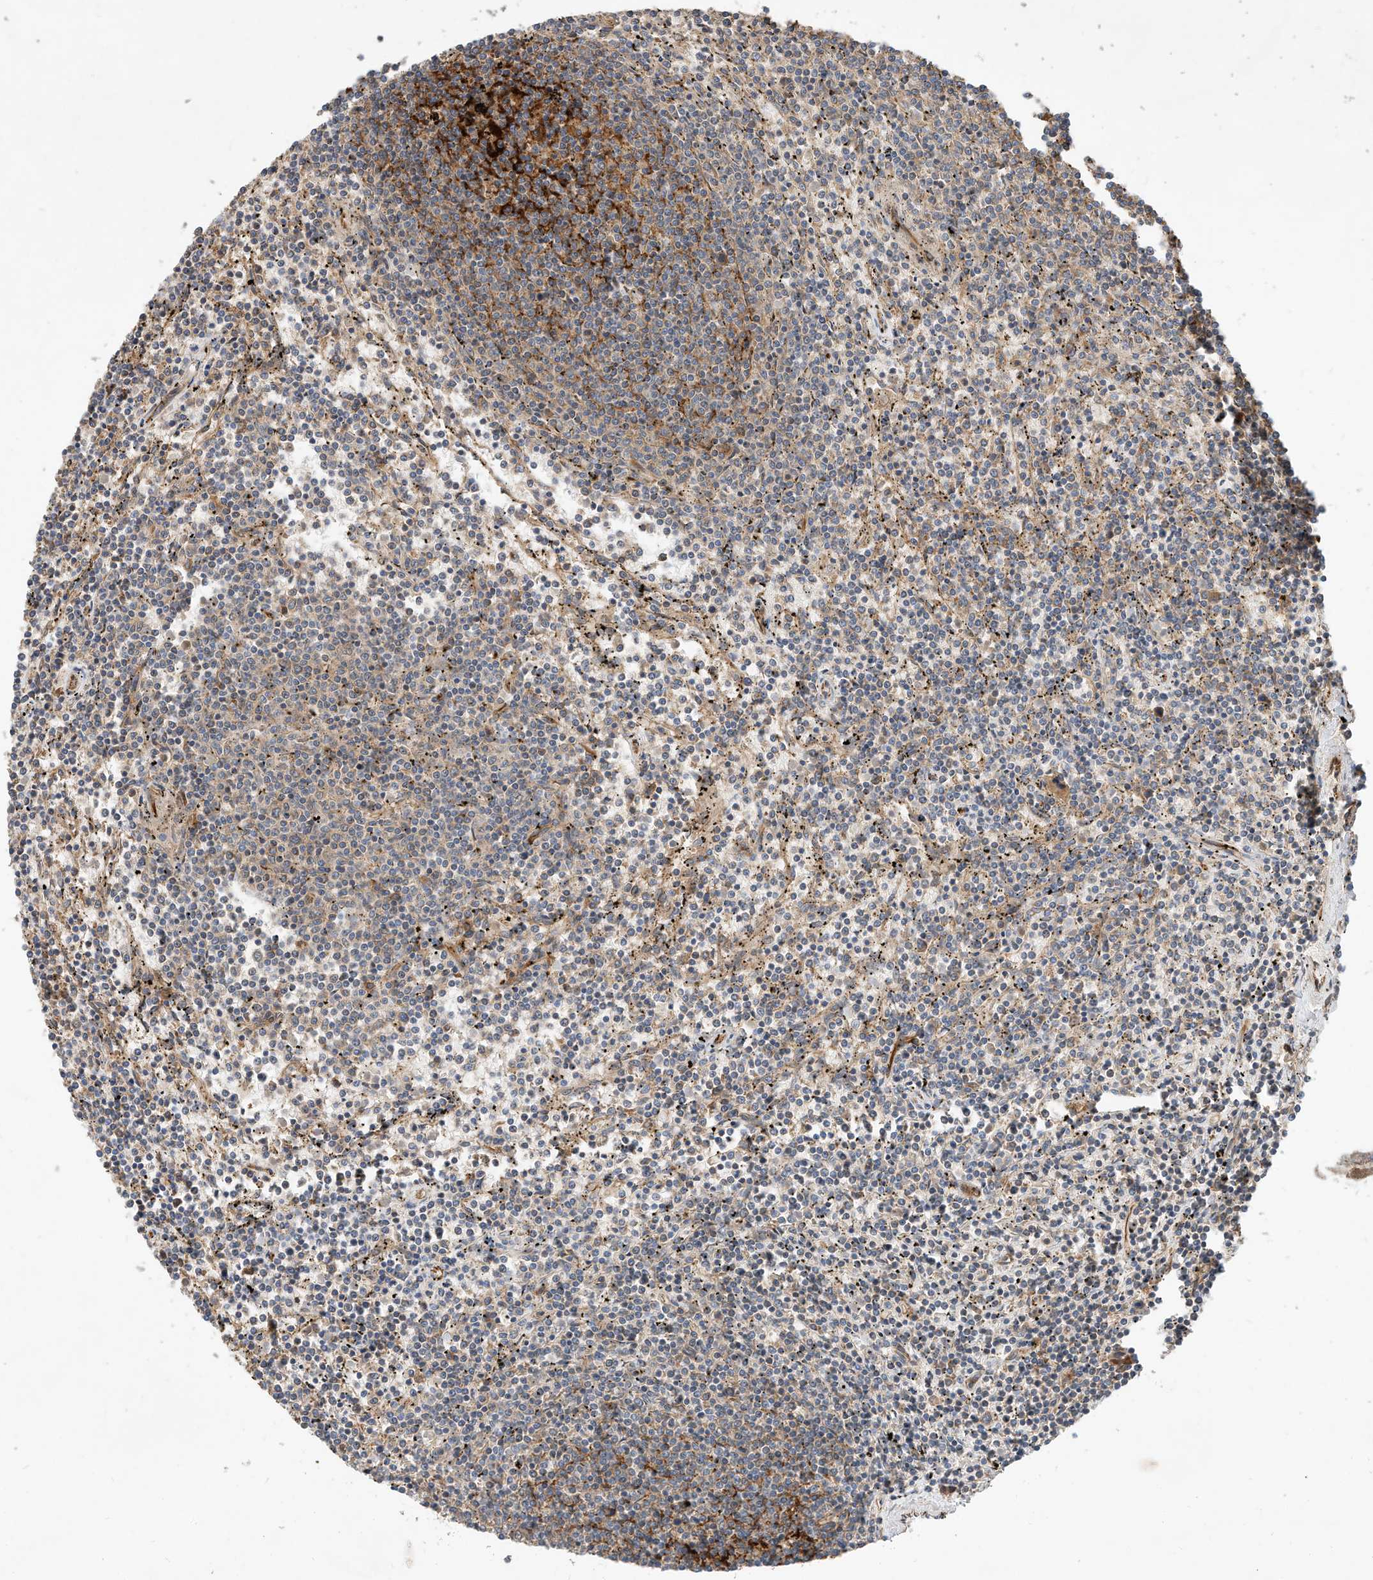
{"staining": {"intensity": "moderate", "quantity": "<25%", "location": "cytoplasmic/membranous"}, "tissue": "lymphoma", "cell_type": "Tumor cells", "image_type": "cancer", "snomed": [{"axis": "morphology", "description": "Malignant lymphoma, non-Hodgkin's type, Low grade"}, {"axis": "topography", "description": "Spleen"}], "caption": "DAB (3,3'-diaminobenzidine) immunohistochemical staining of lymphoma demonstrates moderate cytoplasmic/membranous protein positivity in about <25% of tumor cells. (DAB = brown stain, brightfield microscopy at high magnification).", "gene": "CPAMD8", "patient": {"sex": "female", "age": 50}}